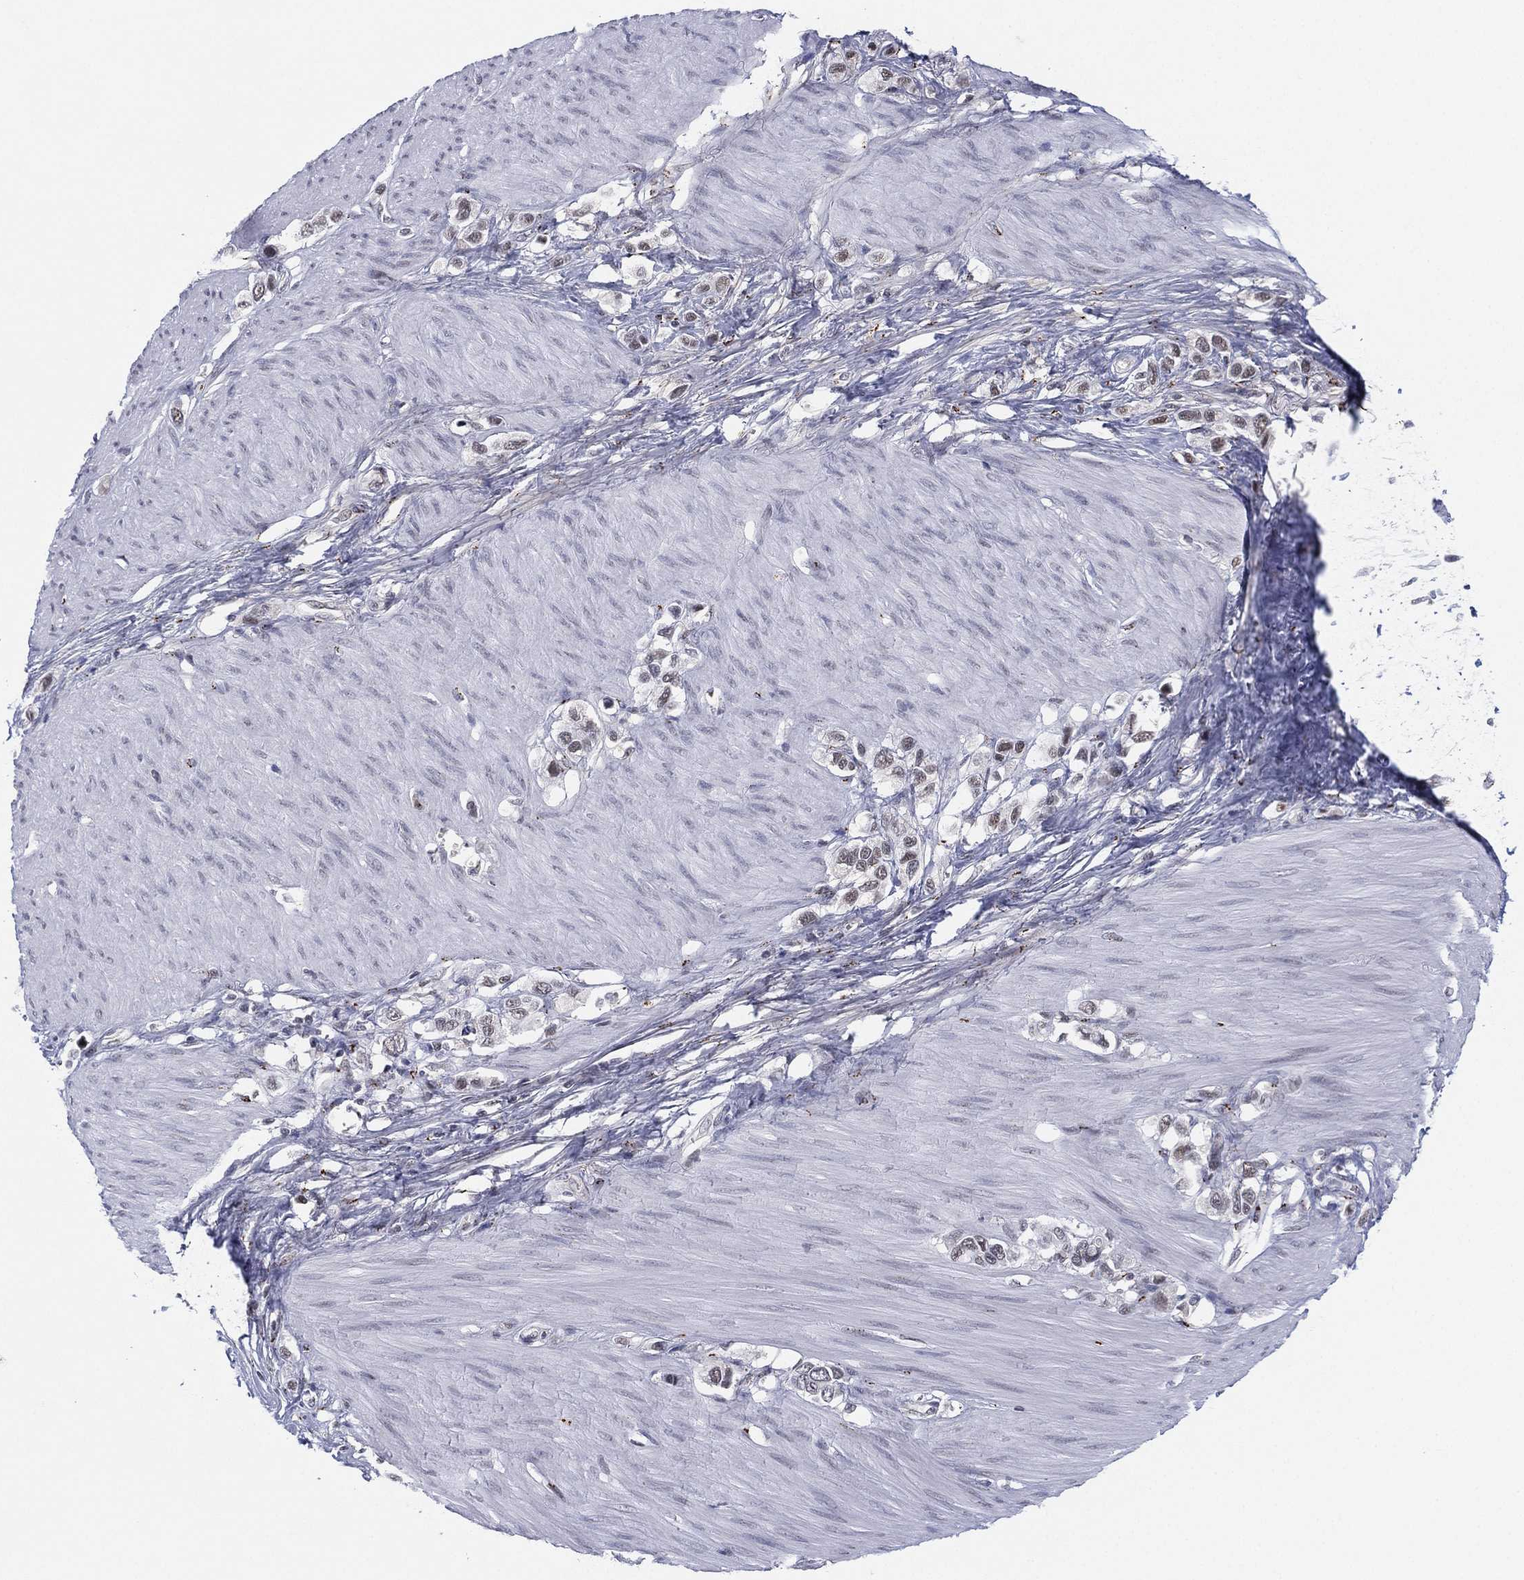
{"staining": {"intensity": "negative", "quantity": "none", "location": "none"}, "tissue": "stomach cancer", "cell_type": "Tumor cells", "image_type": "cancer", "snomed": [{"axis": "morphology", "description": "Normal tissue, NOS"}, {"axis": "morphology", "description": "Adenocarcinoma, NOS"}, {"axis": "morphology", "description": "Adenocarcinoma, High grade"}, {"axis": "topography", "description": "Stomach, upper"}, {"axis": "topography", "description": "Stomach"}], "caption": "There is no significant expression in tumor cells of stomach adenocarcinoma.", "gene": "CD177", "patient": {"sex": "female", "age": 65}}